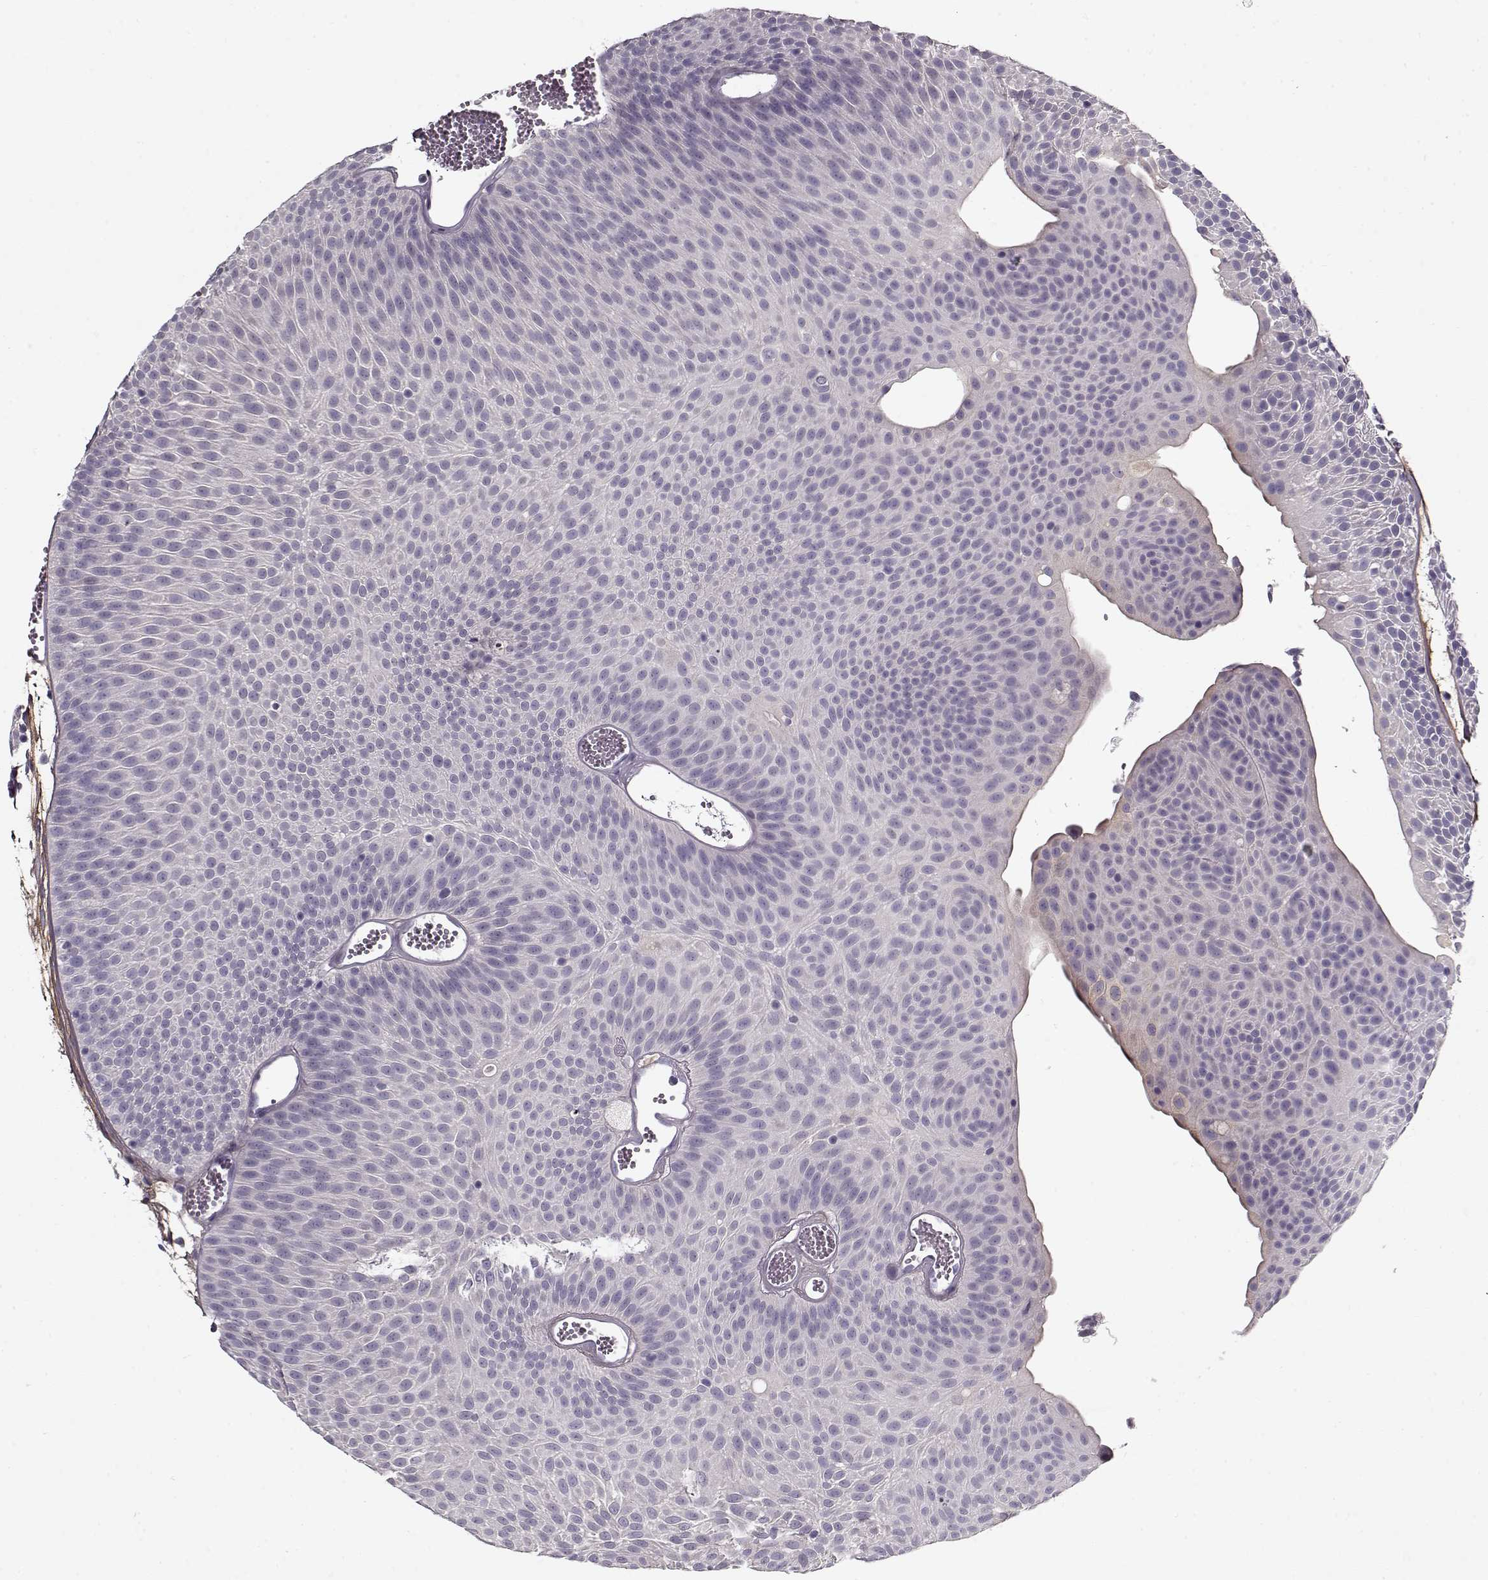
{"staining": {"intensity": "negative", "quantity": "none", "location": "none"}, "tissue": "urothelial cancer", "cell_type": "Tumor cells", "image_type": "cancer", "snomed": [{"axis": "morphology", "description": "Urothelial carcinoma, Low grade"}, {"axis": "topography", "description": "Urinary bladder"}], "caption": "IHC of human urothelial carcinoma (low-grade) displays no staining in tumor cells. (Brightfield microscopy of DAB immunohistochemistry at high magnification).", "gene": "LUM", "patient": {"sex": "male", "age": 52}}